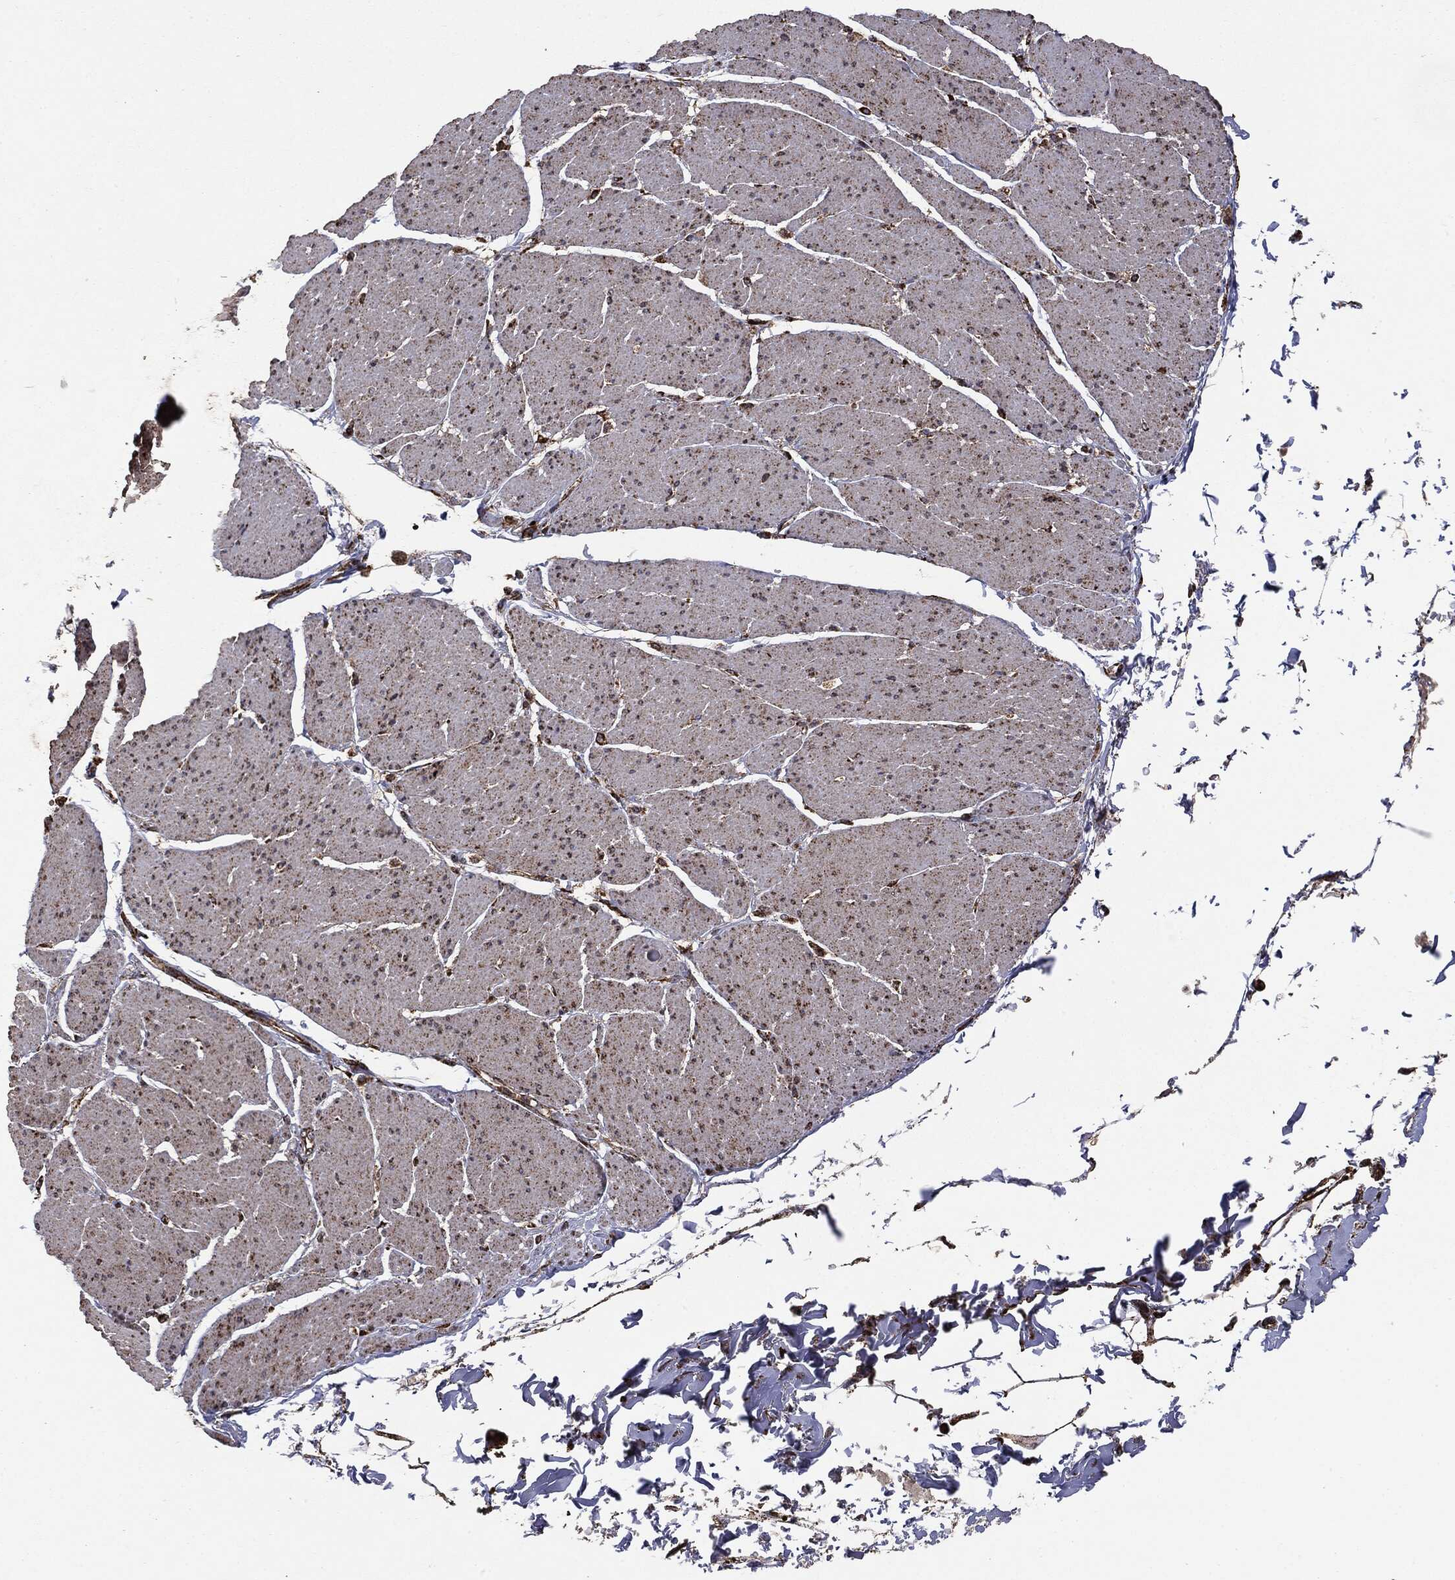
{"staining": {"intensity": "weak", "quantity": ">75%", "location": "cytoplasmic/membranous"}, "tissue": "smooth muscle", "cell_type": "Smooth muscle cells", "image_type": "normal", "snomed": [{"axis": "morphology", "description": "Normal tissue, NOS"}, {"axis": "topography", "description": "Smooth muscle"}, {"axis": "topography", "description": "Anal"}], "caption": "Brown immunohistochemical staining in normal smooth muscle exhibits weak cytoplasmic/membranous positivity in approximately >75% of smooth muscle cells. (DAB = brown stain, brightfield microscopy at high magnification).", "gene": "MAP2K1", "patient": {"sex": "male", "age": 83}}